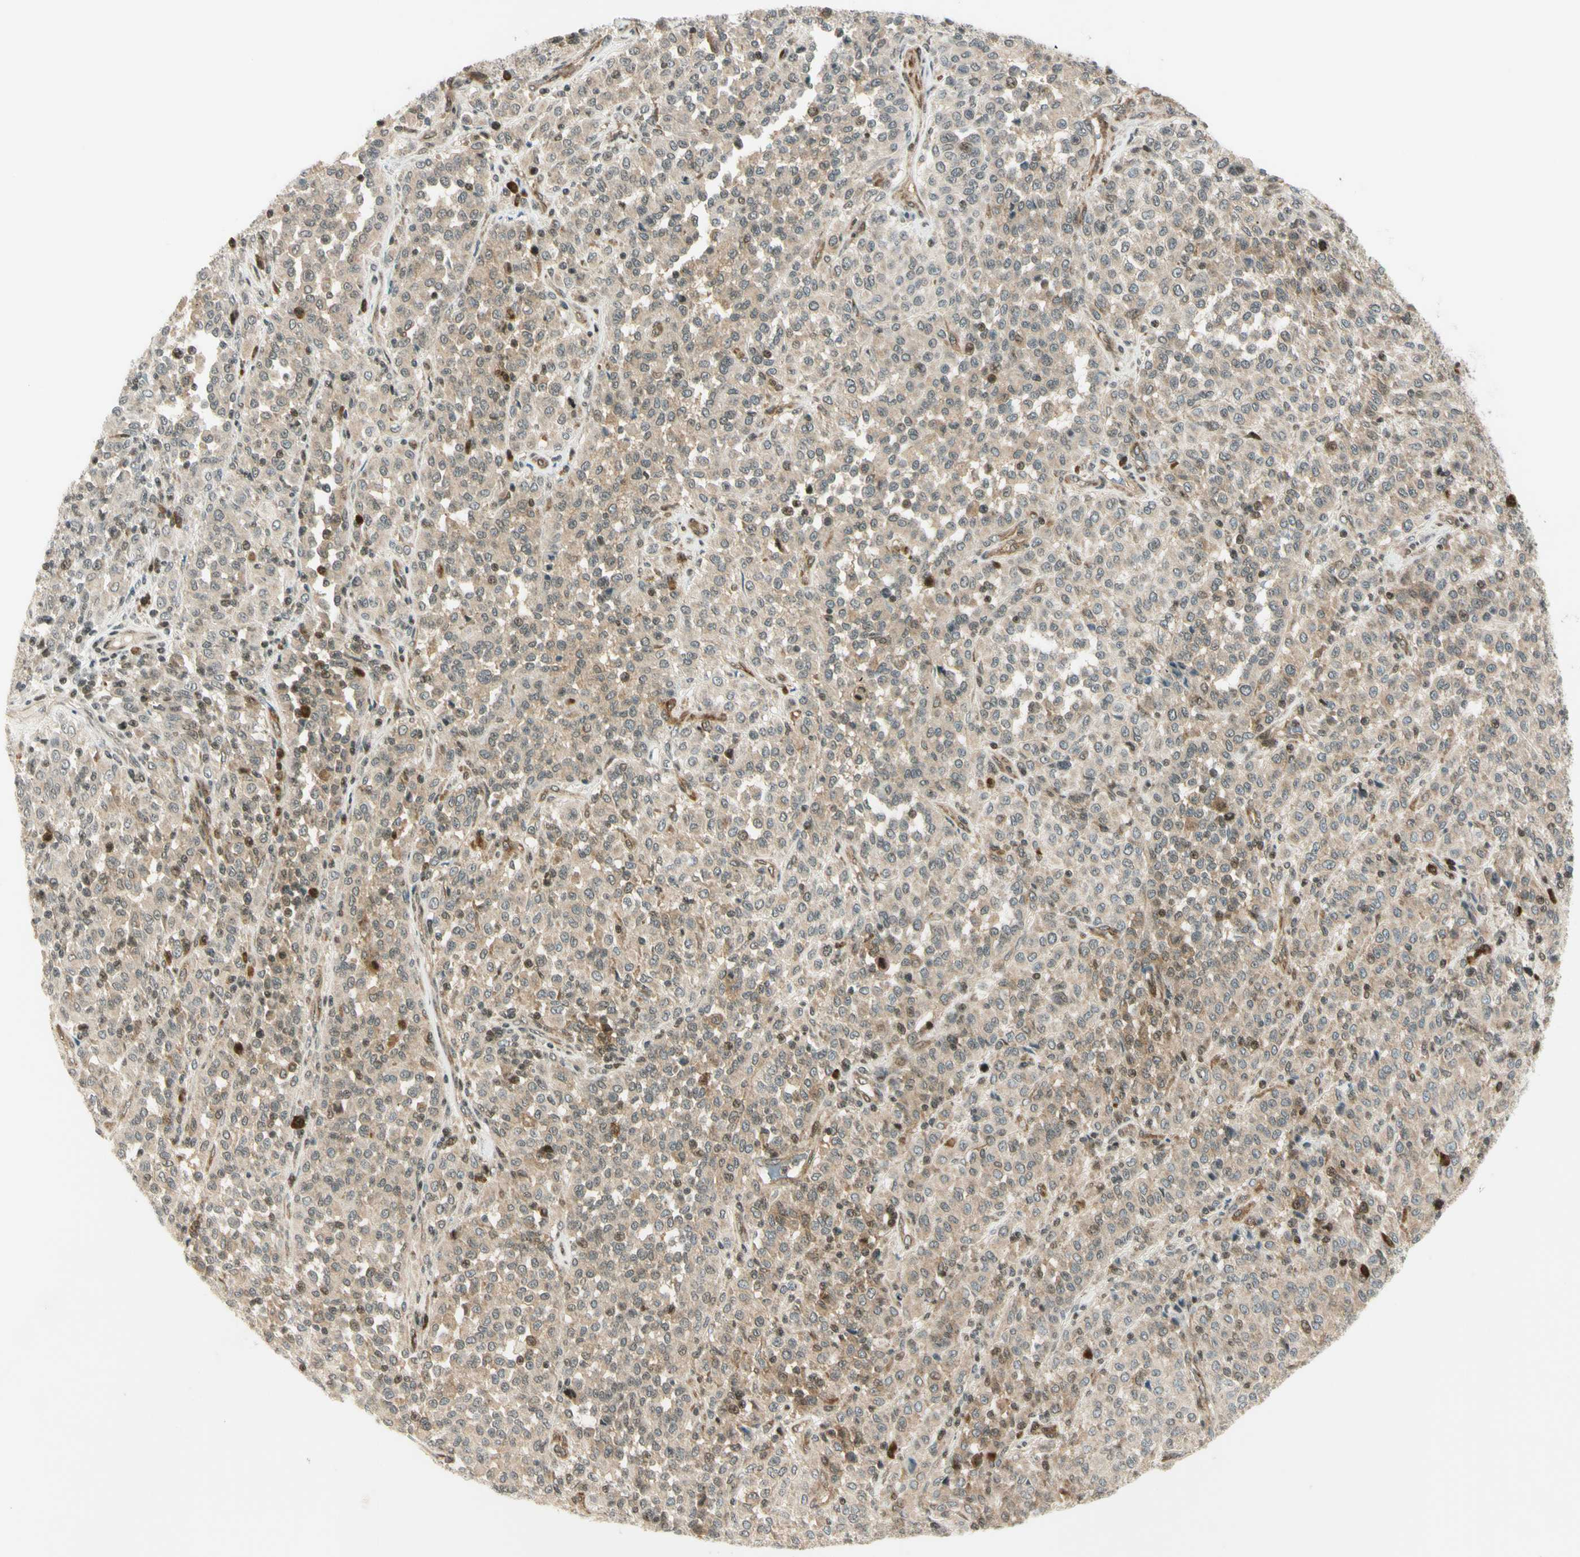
{"staining": {"intensity": "weak", "quantity": ">75%", "location": "cytoplasmic/membranous"}, "tissue": "melanoma", "cell_type": "Tumor cells", "image_type": "cancer", "snomed": [{"axis": "morphology", "description": "Malignant melanoma, Metastatic site"}, {"axis": "topography", "description": "Pancreas"}], "caption": "This is a histology image of immunohistochemistry (IHC) staining of malignant melanoma (metastatic site), which shows weak staining in the cytoplasmic/membranous of tumor cells.", "gene": "TPT1", "patient": {"sex": "female", "age": 30}}